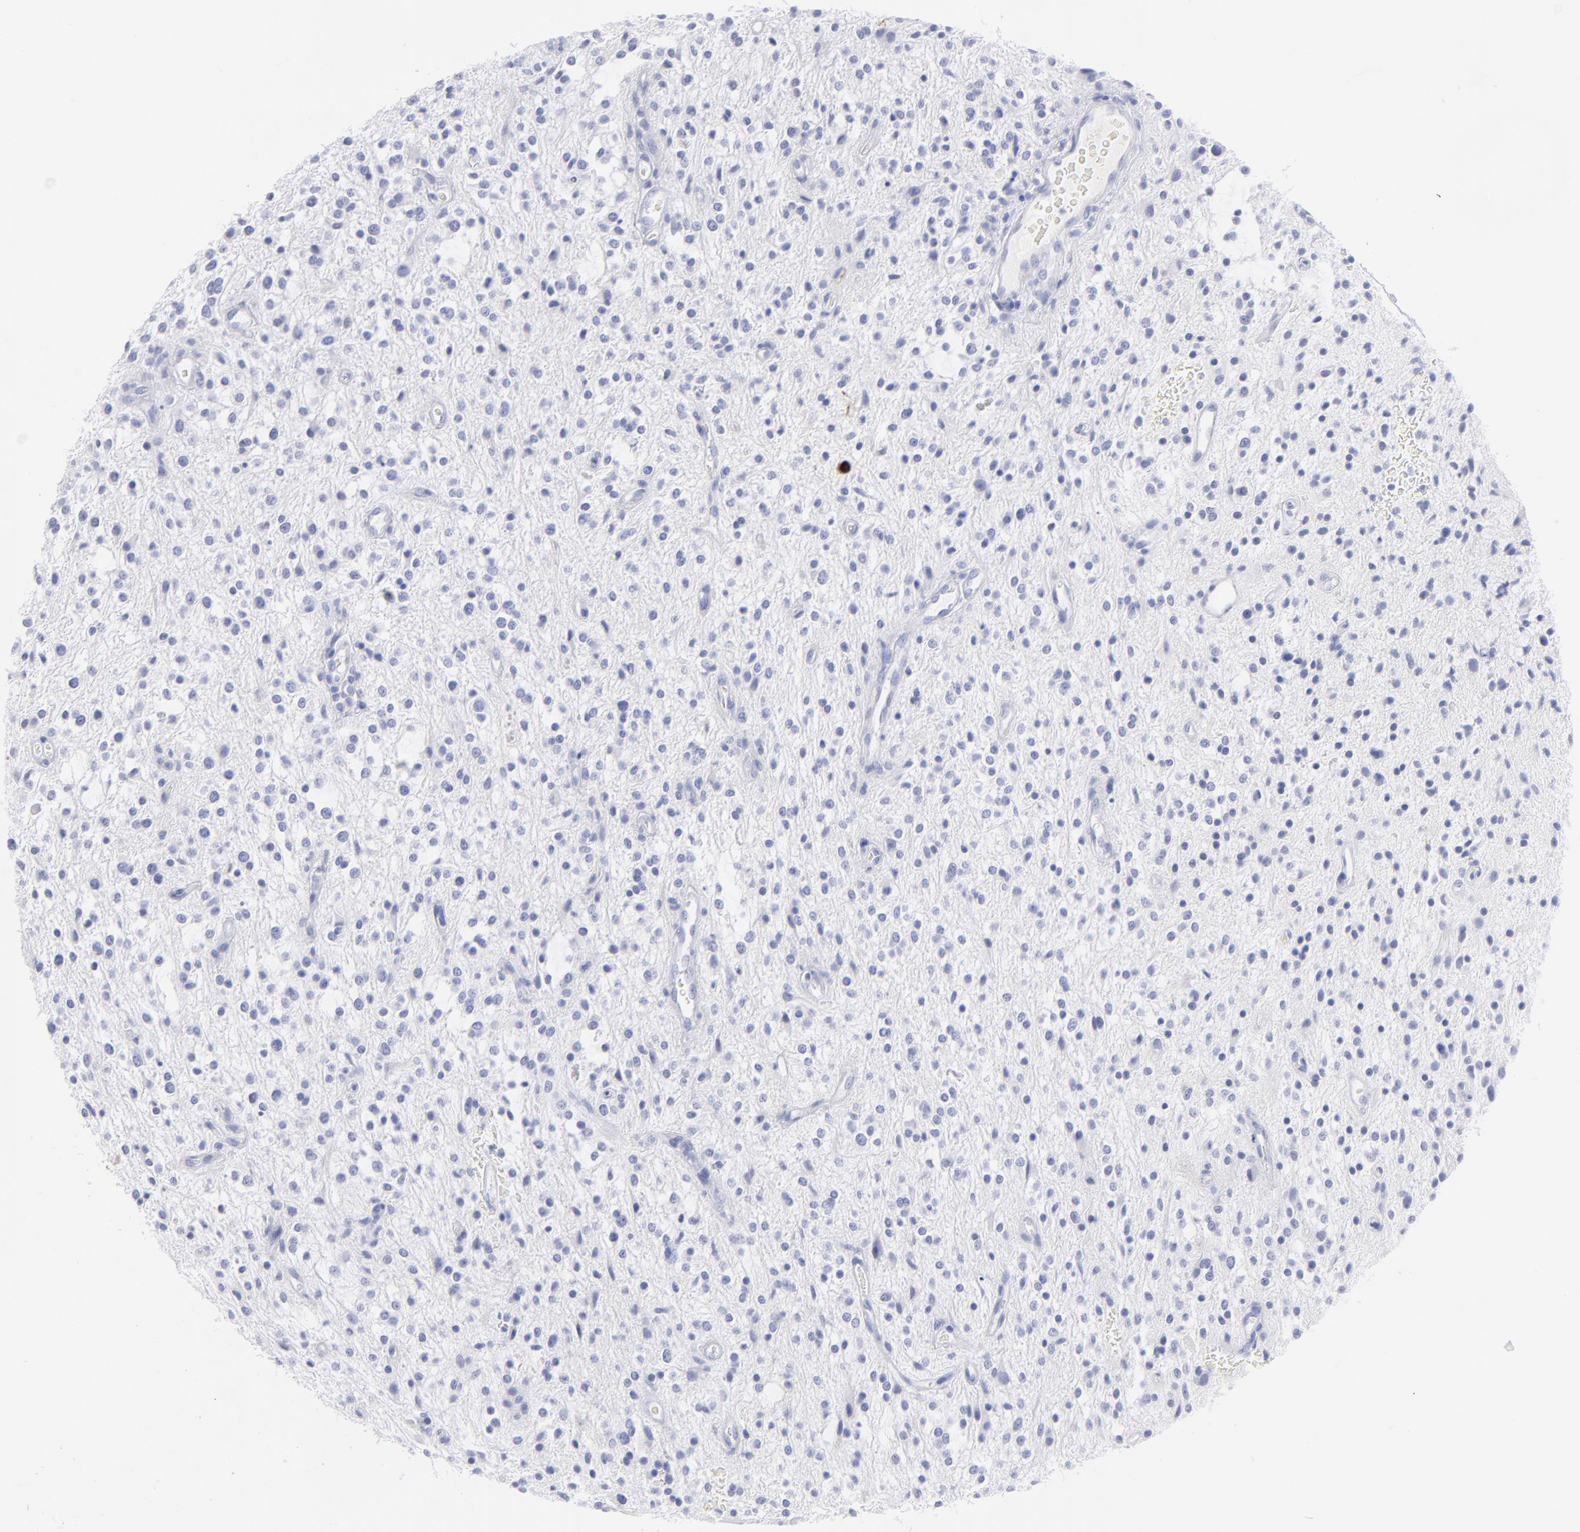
{"staining": {"intensity": "negative", "quantity": "none", "location": "none"}, "tissue": "glioma", "cell_type": "Tumor cells", "image_type": "cancer", "snomed": [{"axis": "morphology", "description": "Glioma, malignant, NOS"}, {"axis": "topography", "description": "Cerebellum"}], "caption": "Immunohistochemical staining of glioma (malignant) demonstrates no significant expression in tumor cells.", "gene": "CCNB1", "patient": {"sex": "female", "age": 10}}